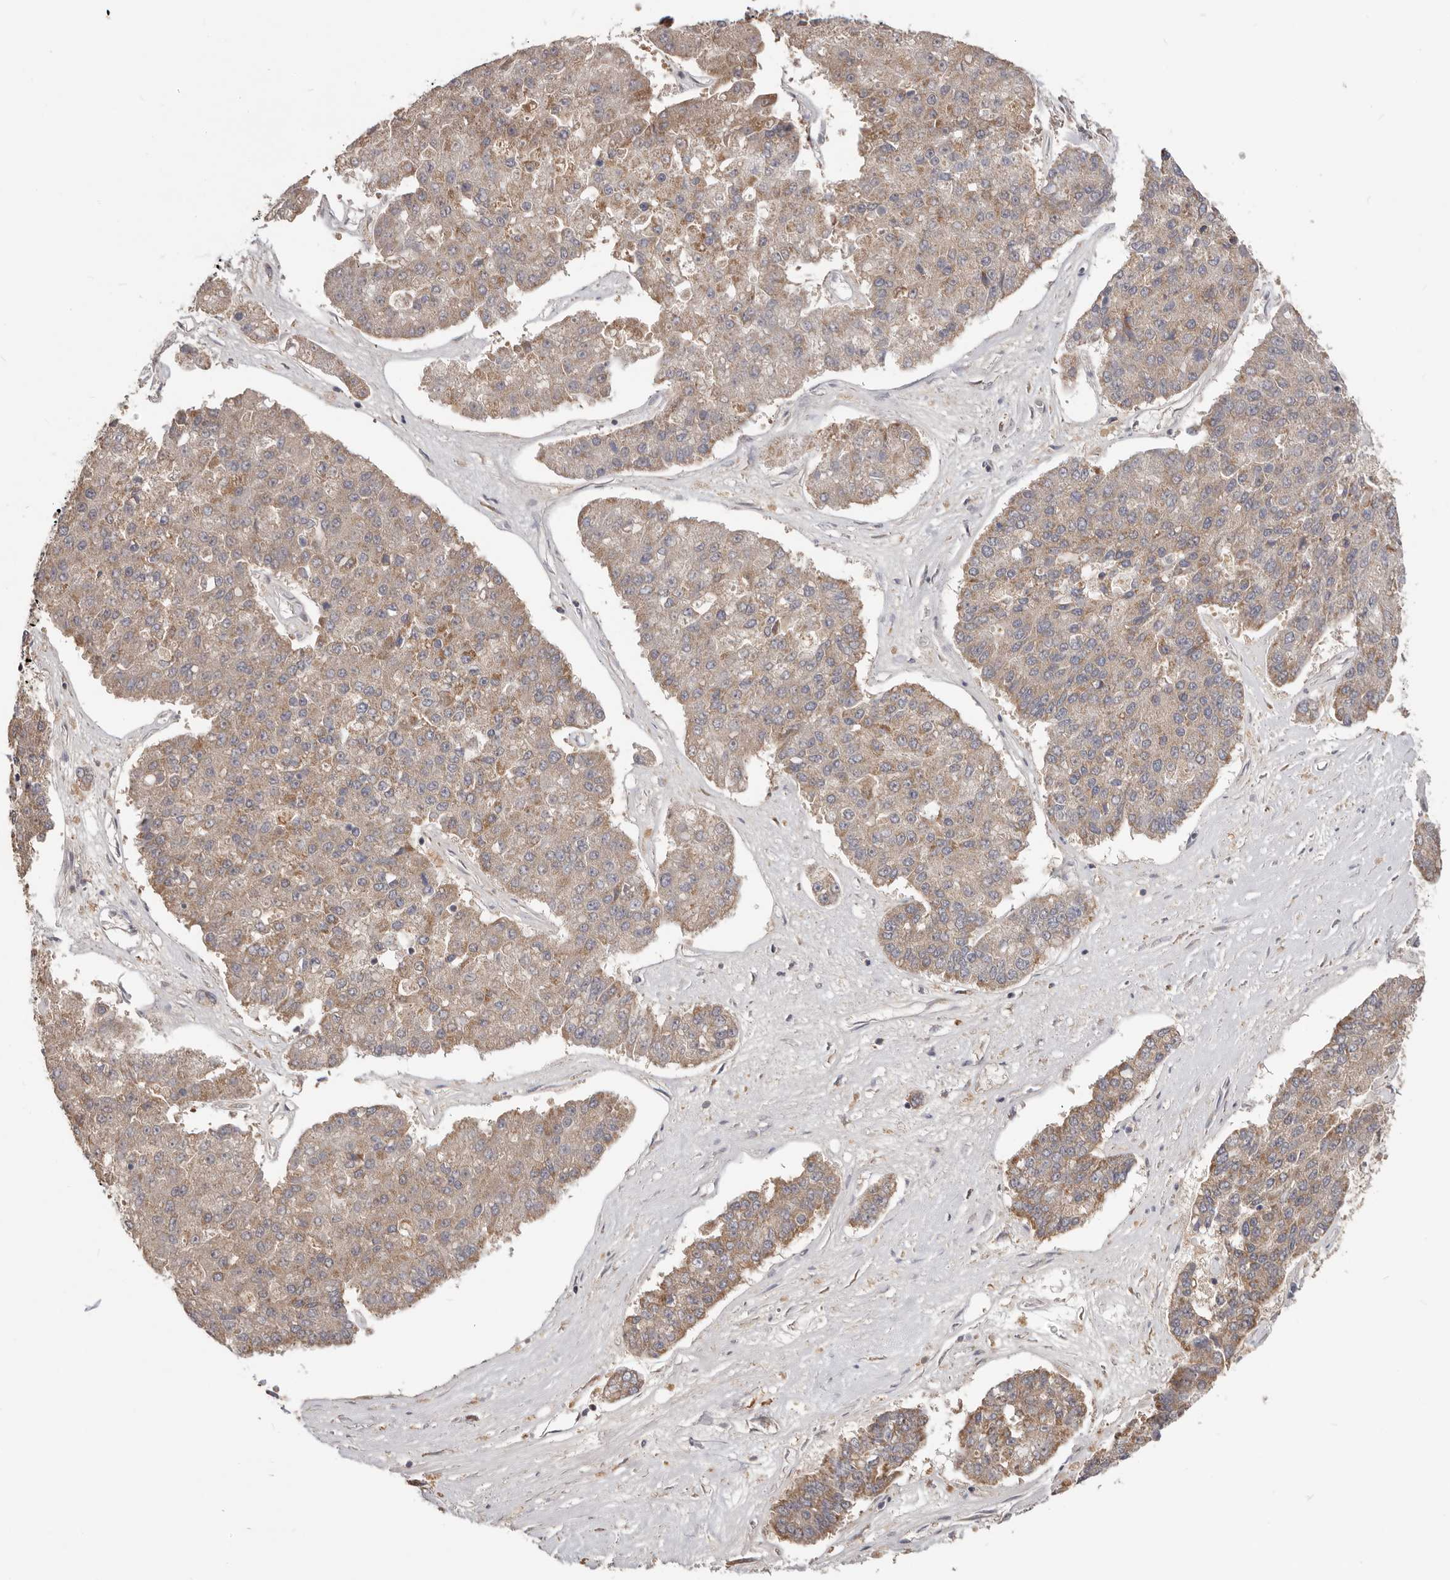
{"staining": {"intensity": "moderate", "quantity": ">75%", "location": "cytoplasmic/membranous"}, "tissue": "pancreatic cancer", "cell_type": "Tumor cells", "image_type": "cancer", "snomed": [{"axis": "morphology", "description": "Adenocarcinoma, NOS"}, {"axis": "topography", "description": "Pancreas"}], "caption": "Tumor cells display medium levels of moderate cytoplasmic/membranous staining in about >75% of cells in pancreatic cancer (adenocarcinoma).", "gene": "LRP6", "patient": {"sex": "male", "age": 50}}